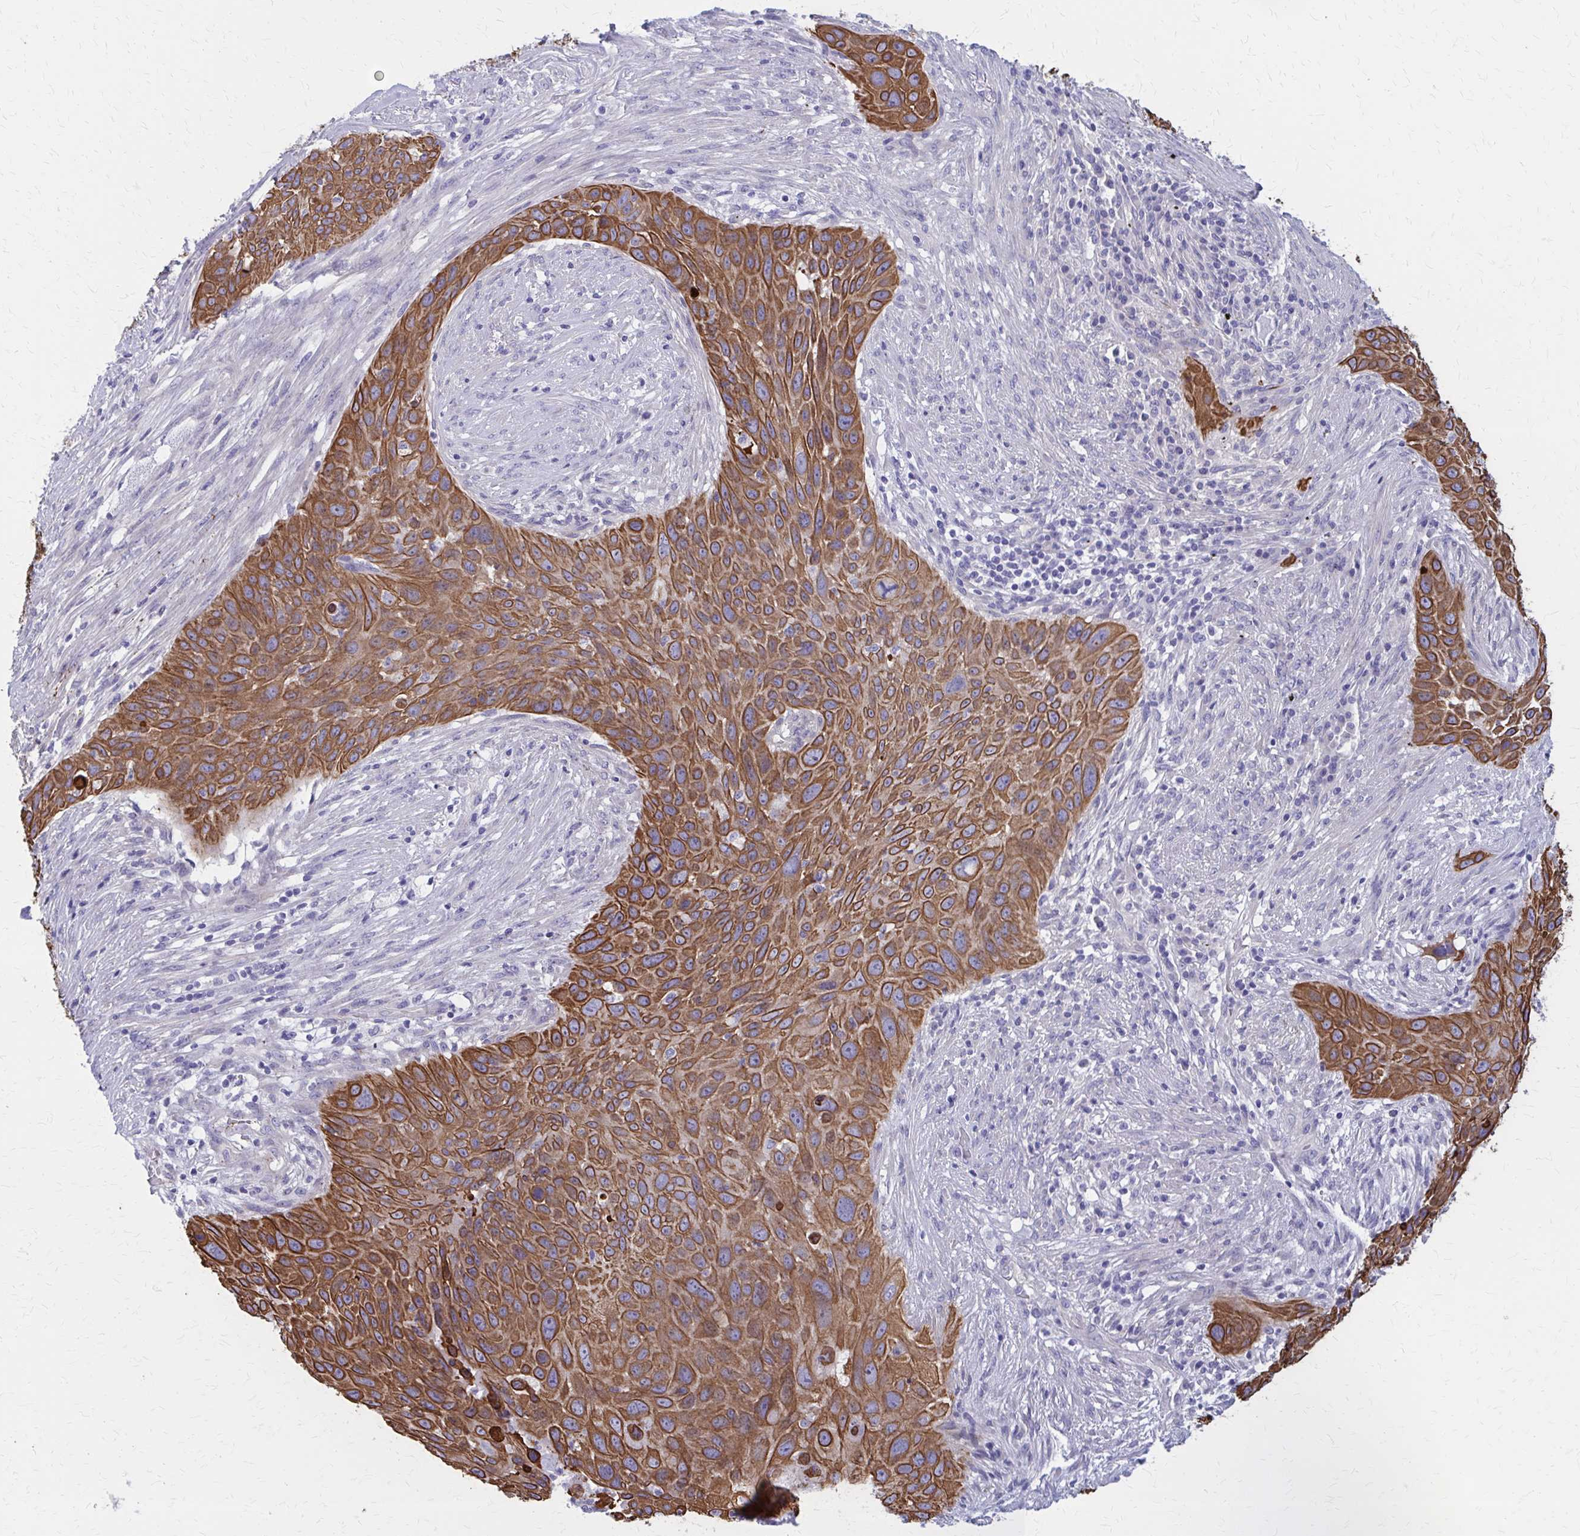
{"staining": {"intensity": "strong", "quantity": ">75%", "location": "cytoplasmic/membranous"}, "tissue": "lung cancer", "cell_type": "Tumor cells", "image_type": "cancer", "snomed": [{"axis": "morphology", "description": "Squamous cell carcinoma, NOS"}, {"axis": "topography", "description": "Lung"}], "caption": "Immunohistochemistry staining of lung cancer (squamous cell carcinoma), which exhibits high levels of strong cytoplasmic/membranous expression in about >75% of tumor cells indicating strong cytoplasmic/membranous protein positivity. The staining was performed using DAB (brown) for protein detection and nuclei were counterstained in hematoxylin (blue).", "gene": "GLYATL2", "patient": {"sex": "male", "age": 63}}